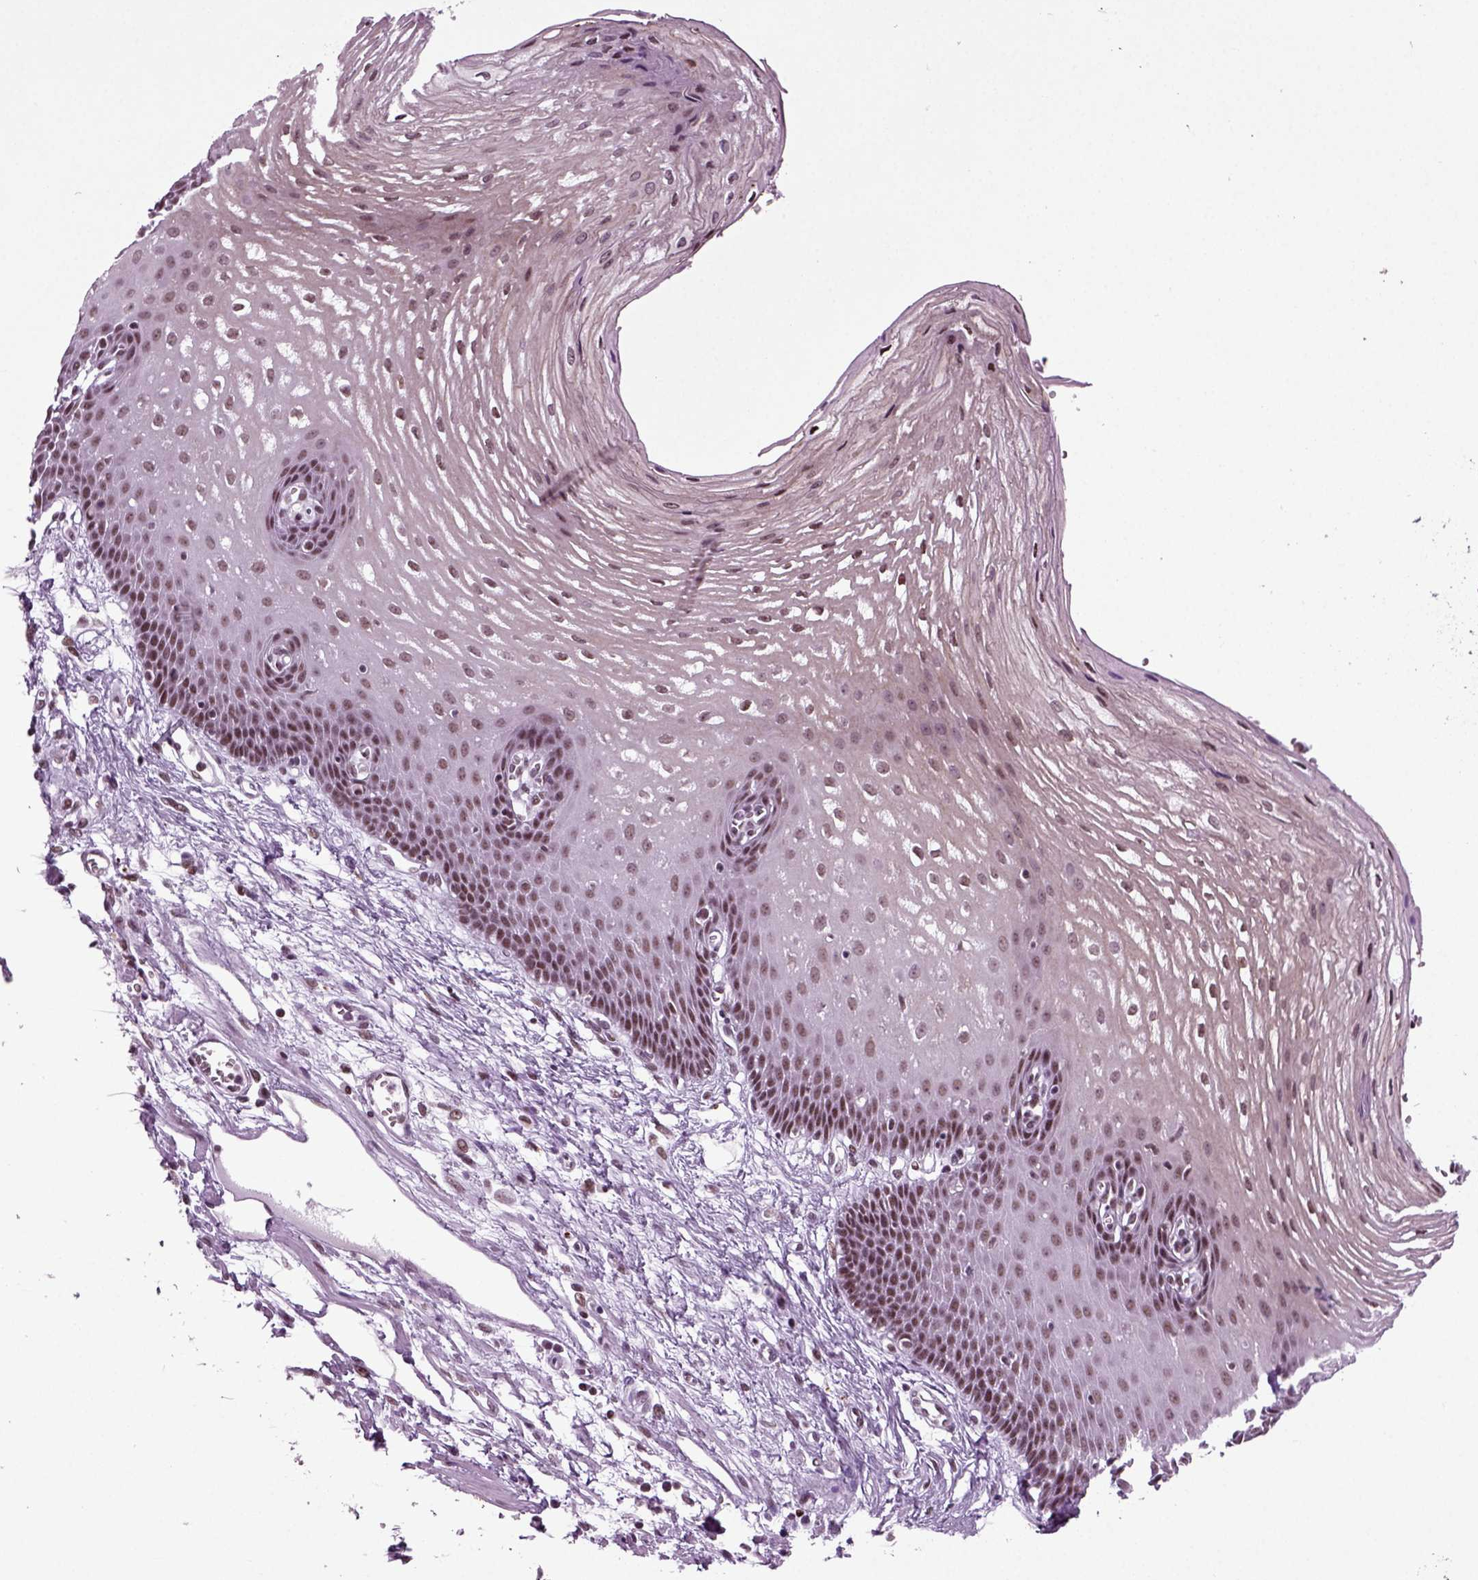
{"staining": {"intensity": "weak", "quantity": "25%-75%", "location": "nuclear"}, "tissue": "esophagus", "cell_type": "Squamous epithelial cells", "image_type": "normal", "snomed": [{"axis": "morphology", "description": "Normal tissue, NOS"}, {"axis": "topography", "description": "Esophagus"}], "caption": "Human esophagus stained for a protein (brown) demonstrates weak nuclear positive staining in about 25%-75% of squamous epithelial cells.", "gene": "RCOR3", "patient": {"sex": "male", "age": 72}}